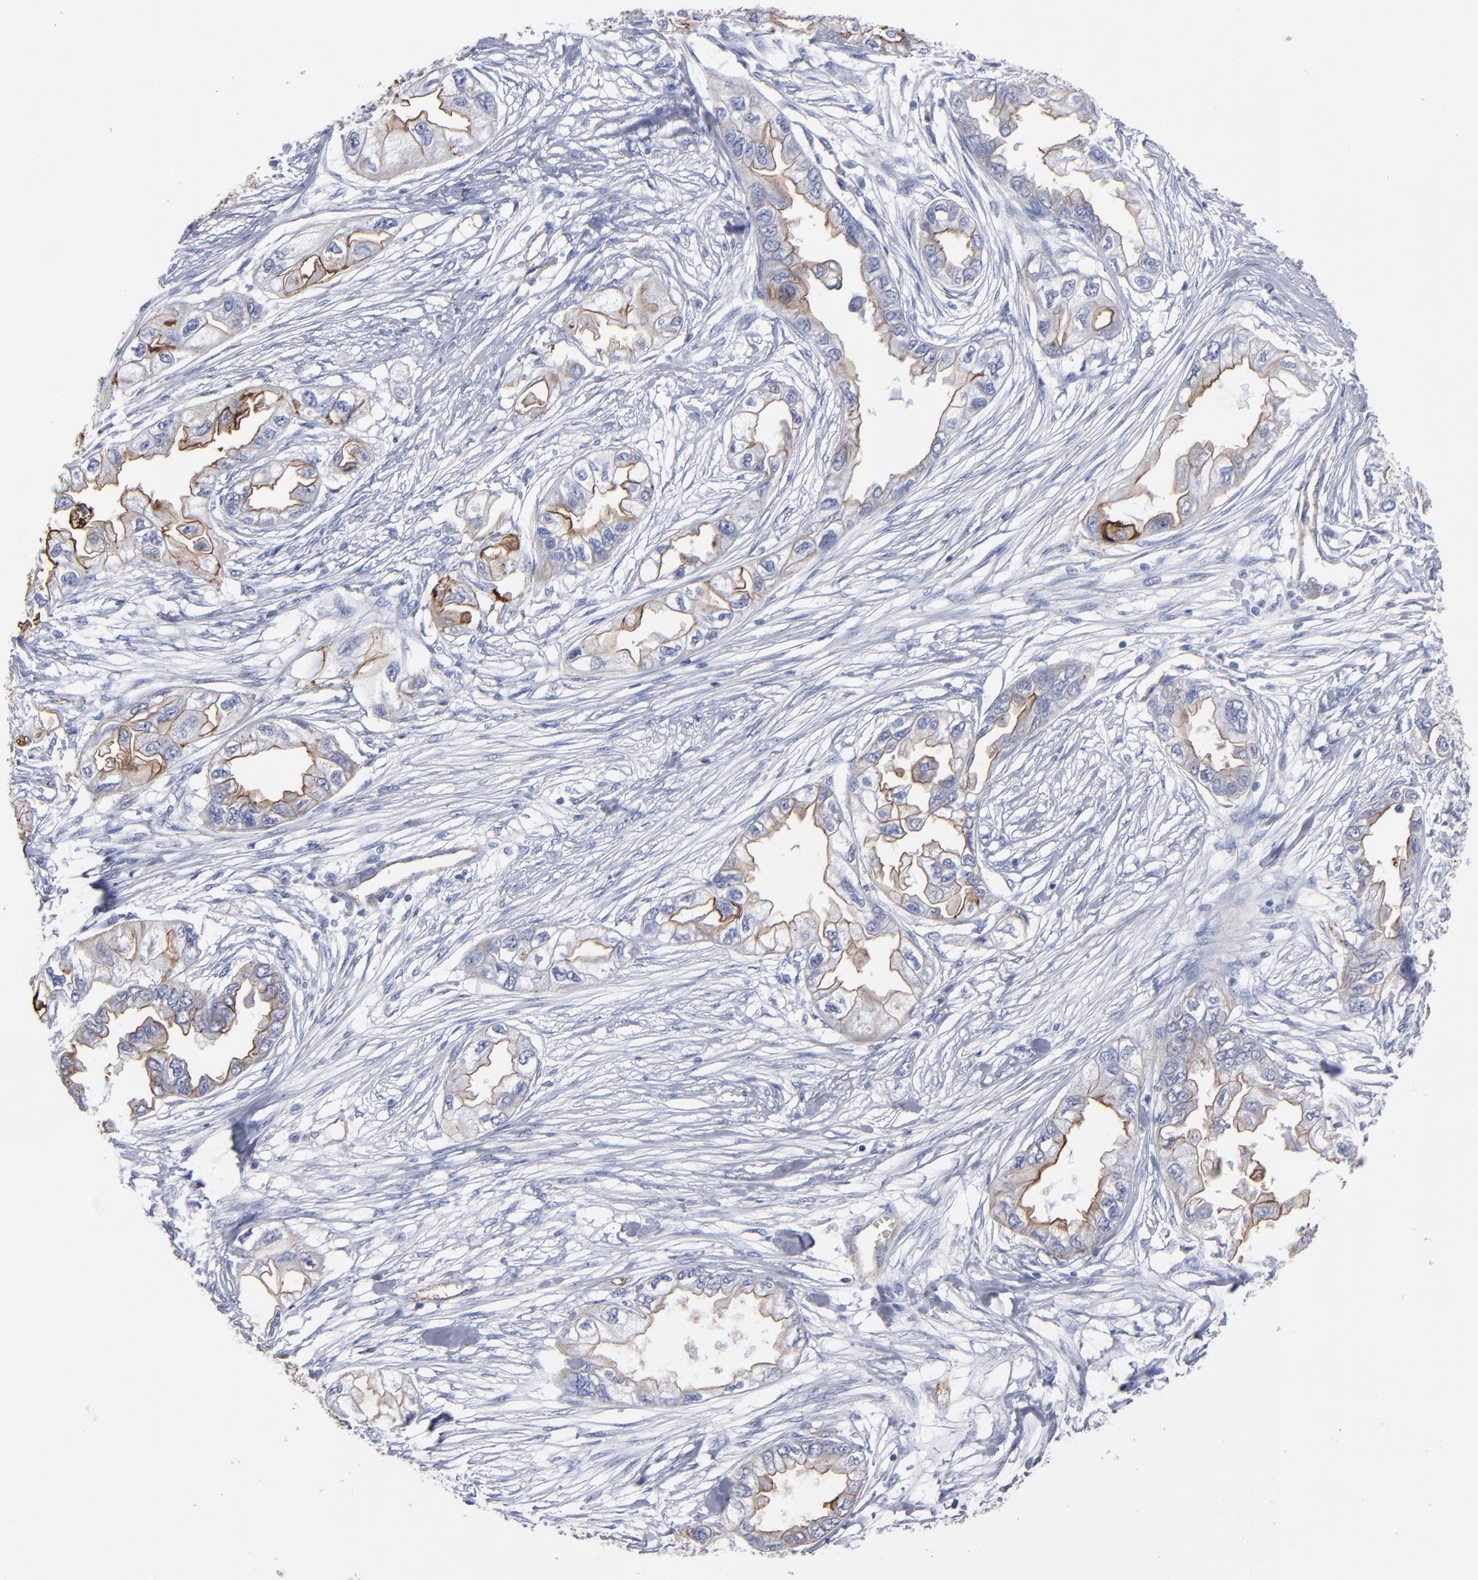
{"staining": {"intensity": "weak", "quantity": "<25%", "location": "cytoplasmic/membranous"}, "tissue": "endometrial cancer", "cell_type": "Tumor cells", "image_type": "cancer", "snomed": [{"axis": "morphology", "description": "Adenocarcinoma, NOS"}, {"axis": "topography", "description": "Endometrium"}], "caption": "Immunohistochemical staining of human endometrial cancer (adenocarcinoma) exhibits no significant expression in tumor cells.", "gene": "TM4SF1", "patient": {"sex": "female", "age": 67}}